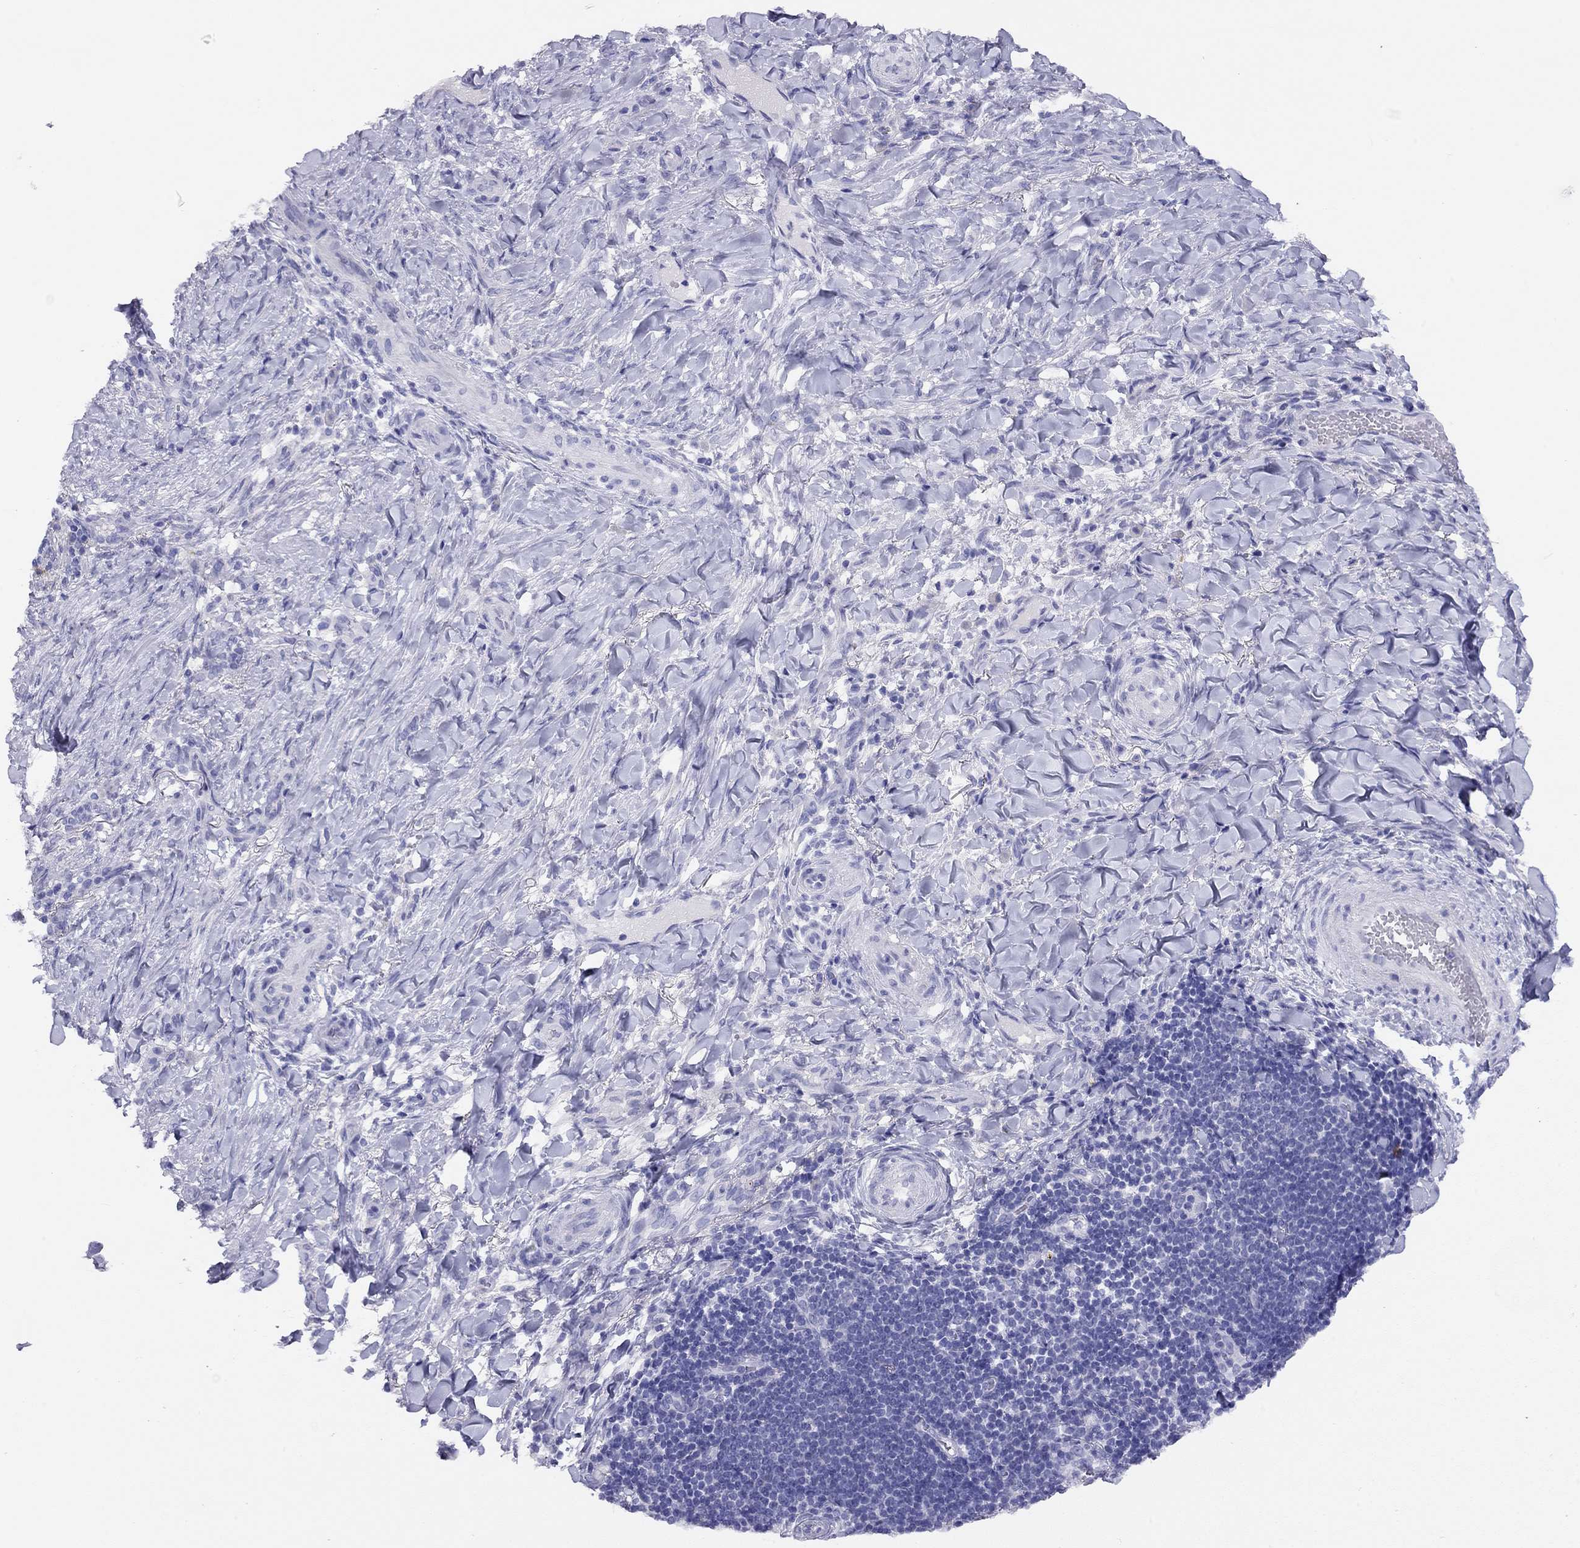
{"staining": {"intensity": "negative", "quantity": "none", "location": "none"}, "tissue": "skin cancer", "cell_type": "Tumor cells", "image_type": "cancer", "snomed": [{"axis": "morphology", "description": "Basal cell carcinoma"}, {"axis": "topography", "description": "Skin"}], "caption": "This is a histopathology image of immunohistochemistry staining of skin basal cell carcinoma, which shows no positivity in tumor cells.", "gene": "LRIT2", "patient": {"sex": "female", "age": 69}}